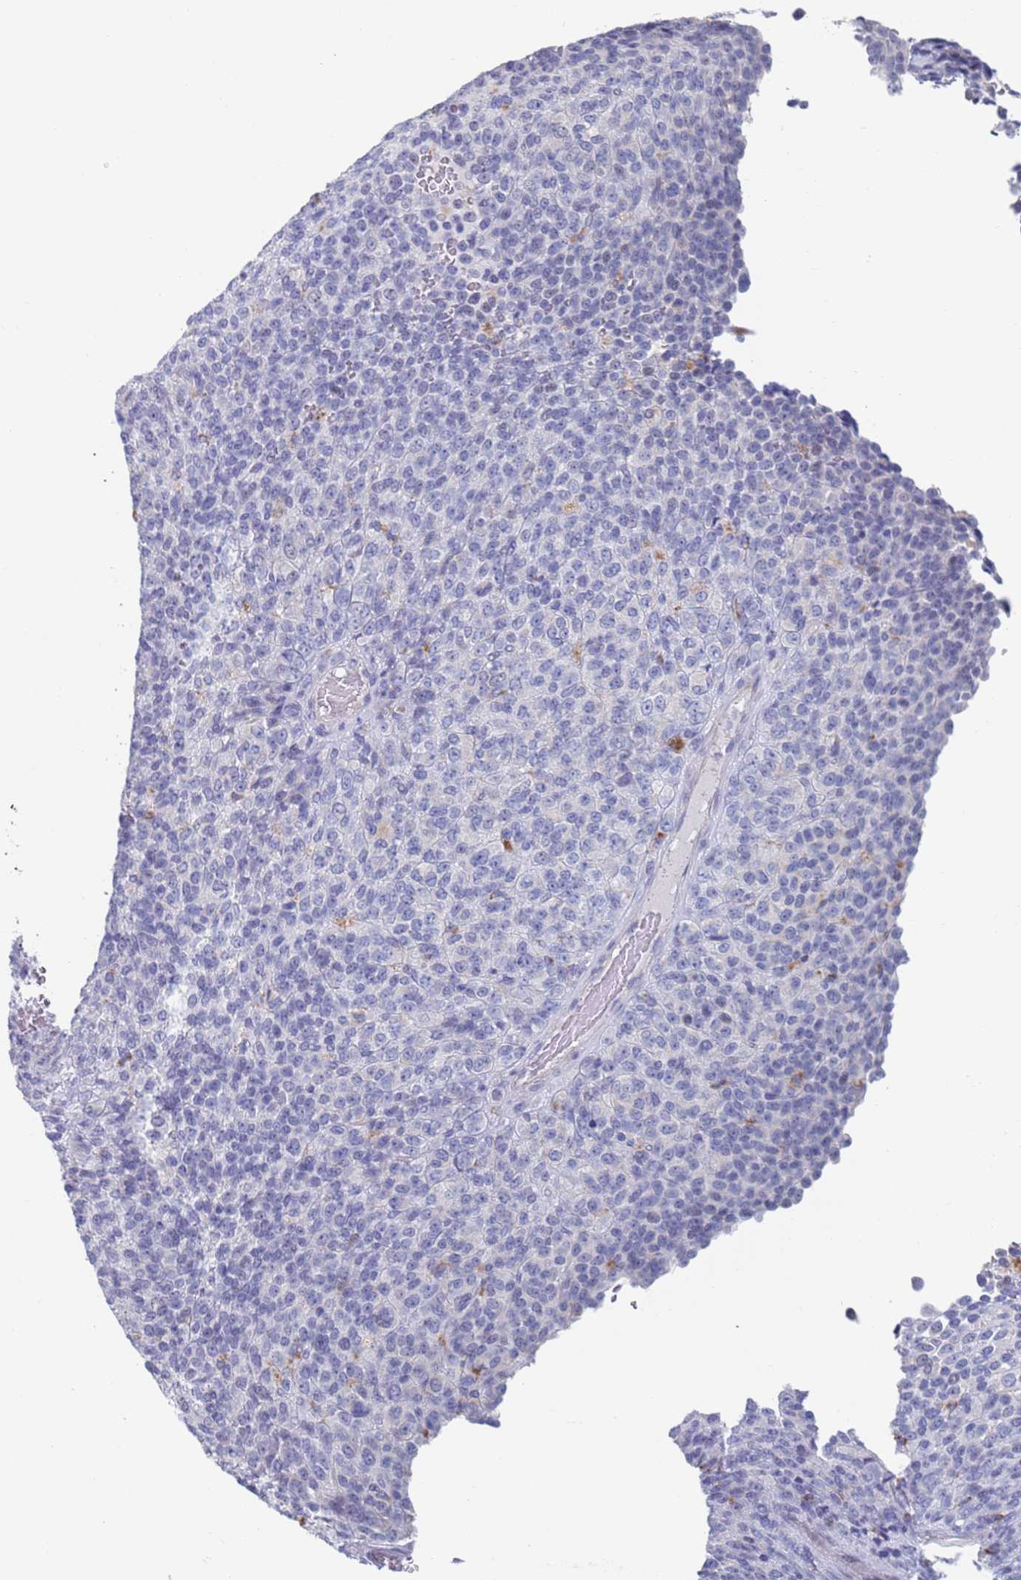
{"staining": {"intensity": "negative", "quantity": "none", "location": "none"}, "tissue": "melanoma", "cell_type": "Tumor cells", "image_type": "cancer", "snomed": [{"axis": "morphology", "description": "Malignant melanoma, Metastatic site"}, {"axis": "topography", "description": "Brain"}], "caption": "Immunohistochemical staining of malignant melanoma (metastatic site) displays no significant expression in tumor cells. (Brightfield microscopy of DAB (3,3'-diaminobenzidine) immunohistochemistry at high magnification).", "gene": "FUCA1", "patient": {"sex": "female", "age": 56}}